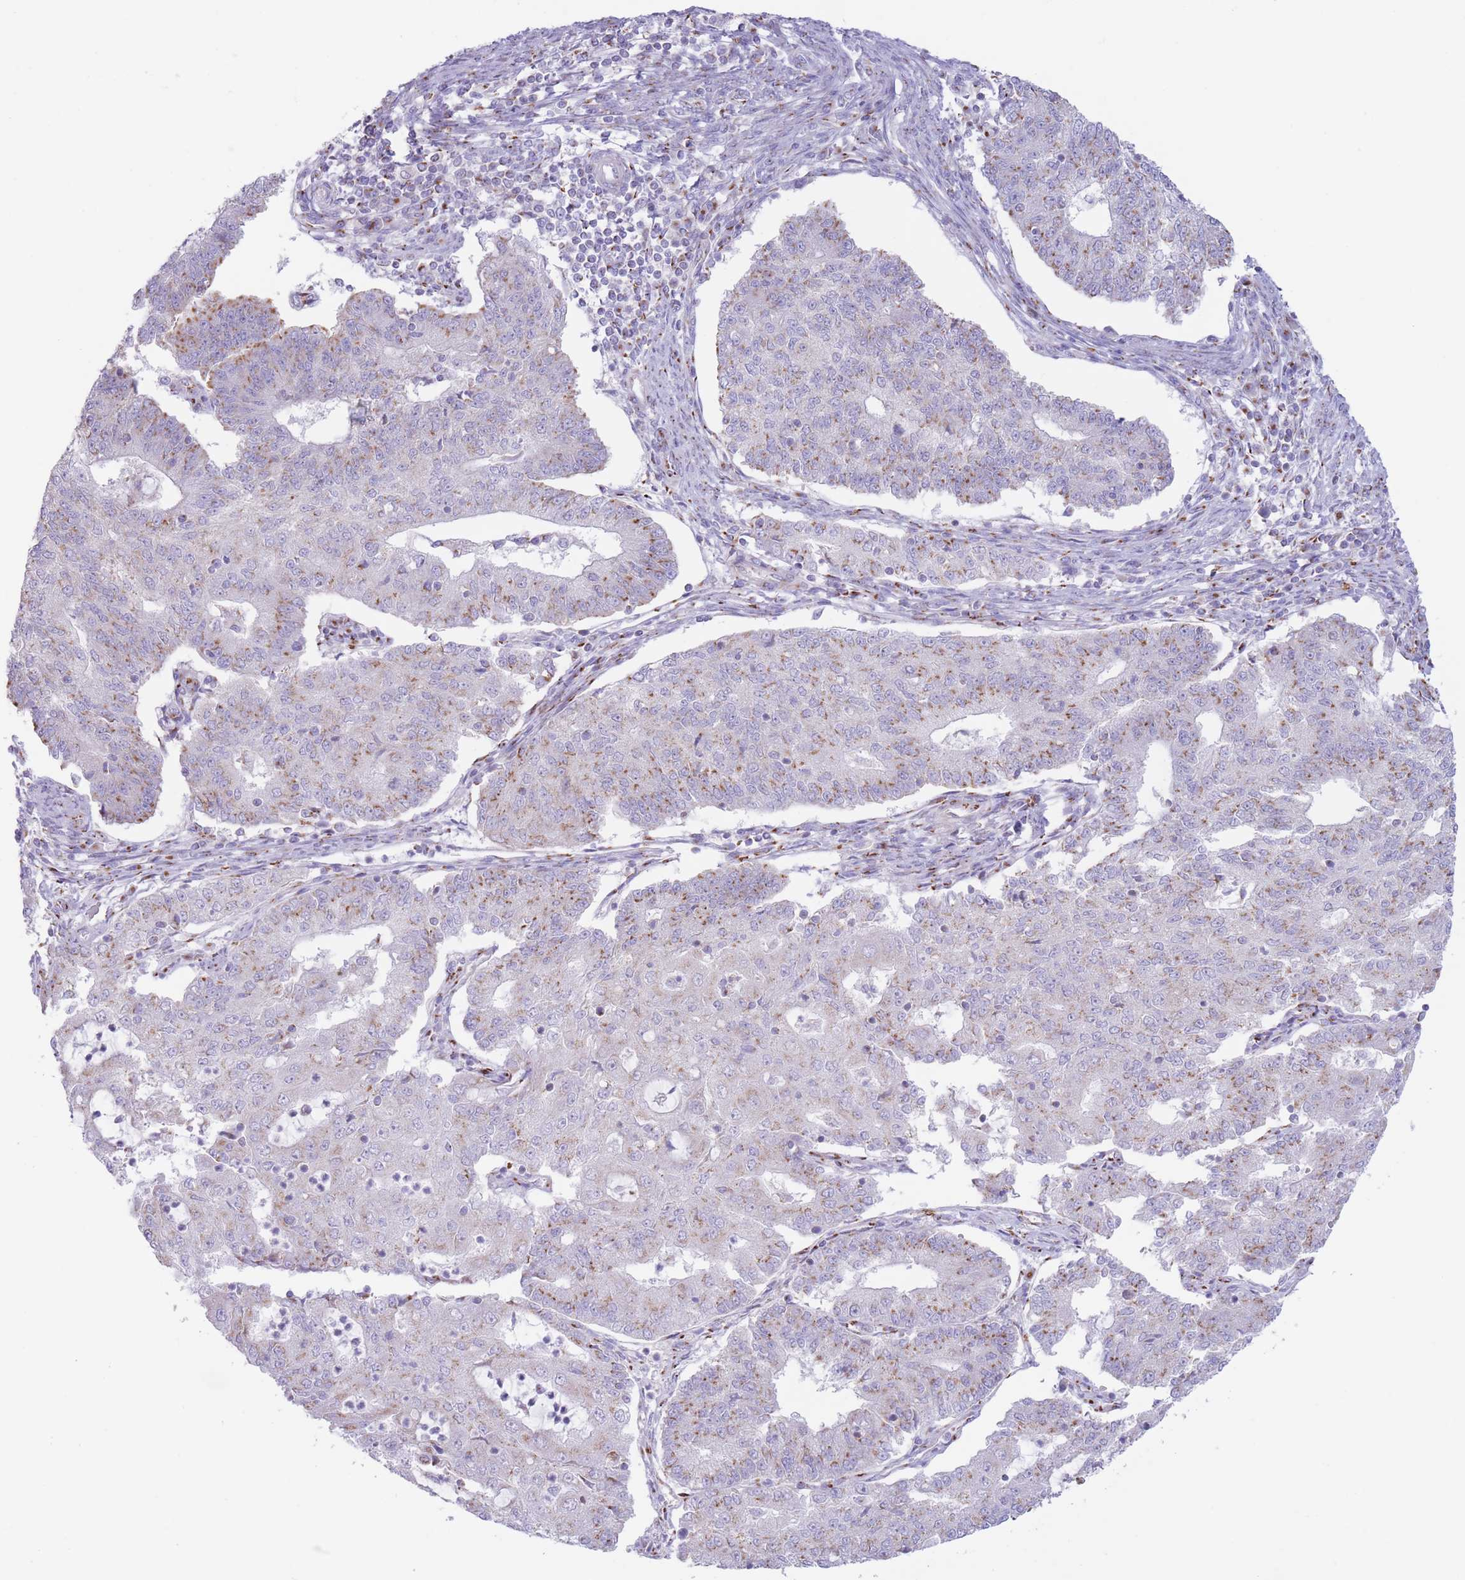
{"staining": {"intensity": "weak", "quantity": "25%-75%", "location": "cytoplasmic/membranous"}, "tissue": "endometrial cancer", "cell_type": "Tumor cells", "image_type": "cancer", "snomed": [{"axis": "morphology", "description": "Adenocarcinoma, NOS"}, {"axis": "topography", "description": "Endometrium"}], "caption": "DAB (3,3'-diaminobenzidine) immunohistochemical staining of endometrial adenocarcinoma exhibits weak cytoplasmic/membranous protein staining in approximately 25%-75% of tumor cells.", "gene": "MPND", "patient": {"sex": "female", "age": 56}}